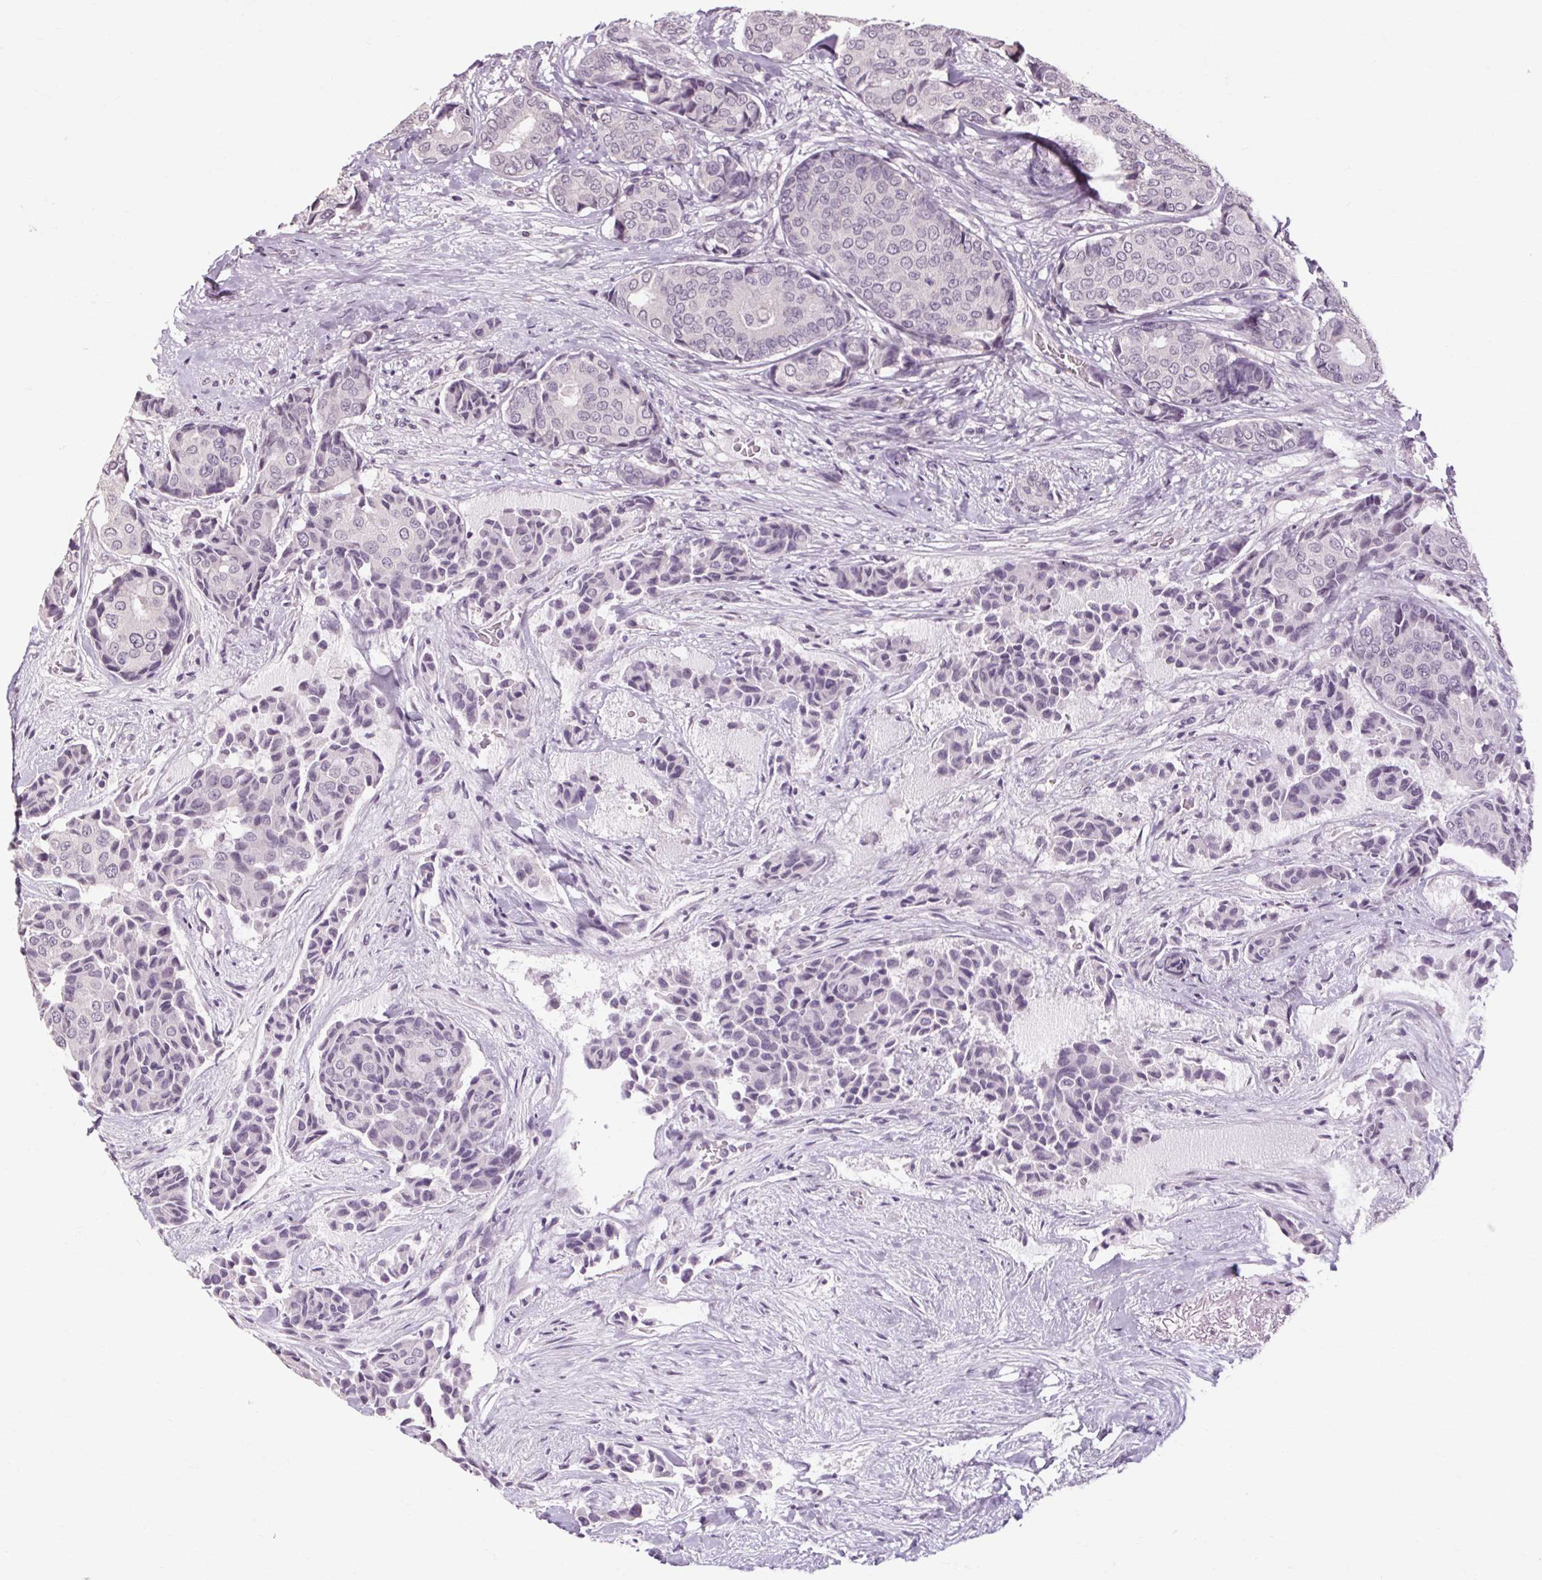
{"staining": {"intensity": "negative", "quantity": "none", "location": "none"}, "tissue": "breast cancer", "cell_type": "Tumor cells", "image_type": "cancer", "snomed": [{"axis": "morphology", "description": "Duct carcinoma"}, {"axis": "topography", "description": "Breast"}], "caption": "Immunohistochemical staining of intraductal carcinoma (breast) reveals no significant expression in tumor cells.", "gene": "POMC", "patient": {"sex": "female", "age": 75}}